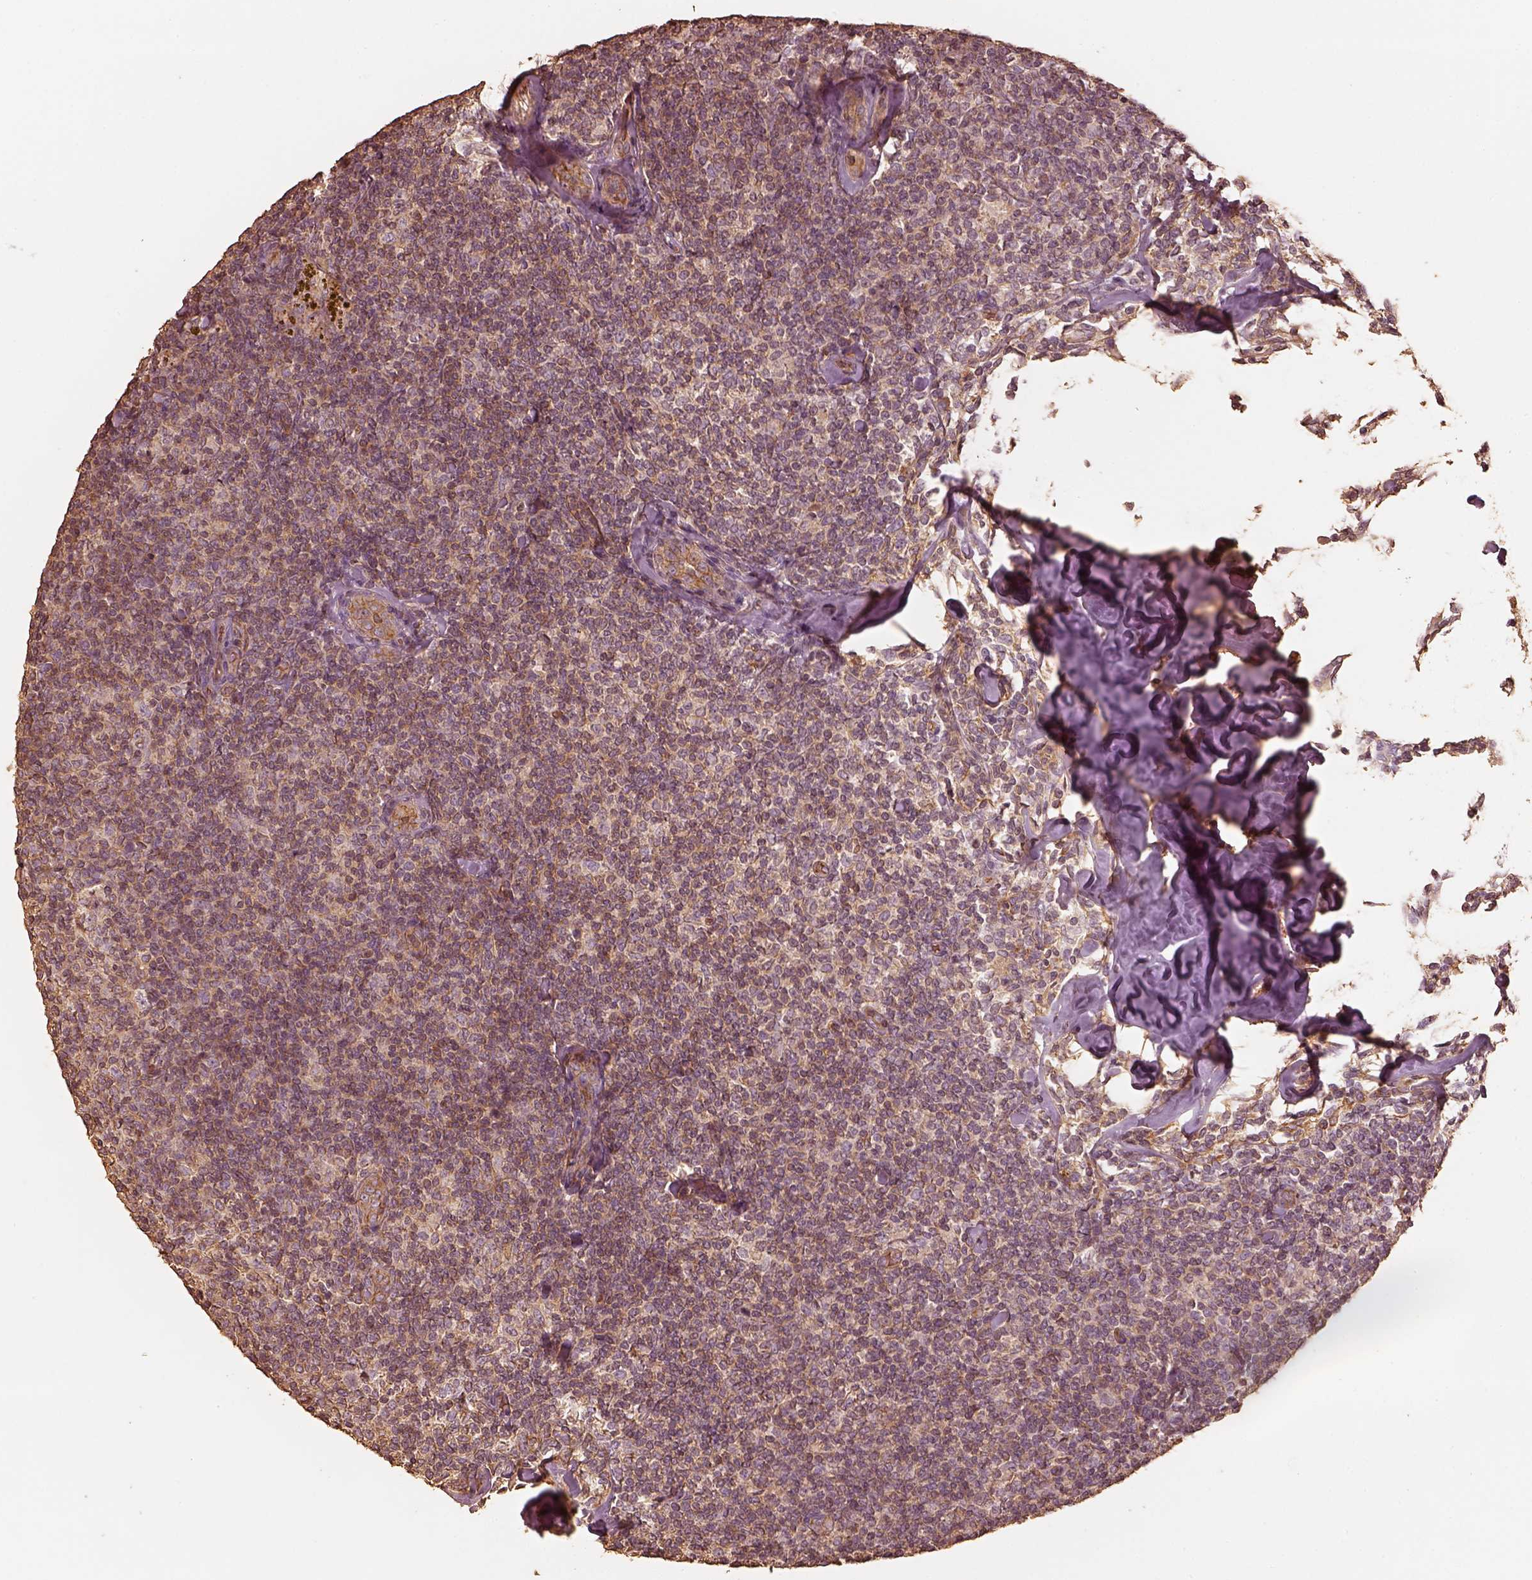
{"staining": {"intensity": "moderate", "quantity": ">75%", "location": "cytoplasmic/membranous"}, "tissue": "lymphoma", "cell_type": "Tumor cells", "image_type": "cancer", "snomed": [{"axis": "morphology", "description": "Malignant lymphoma, non-Hodgkin's type, Low grade"}, {"axis": "topography", "description": "Lymph node"}], "caption": "A brown stain labels moderate cytoplasmic/membranous expression of a protein in human lymphoma tumor cells.", "gene": "WDR7", "patient": {"sex": "female", "age": 56}}